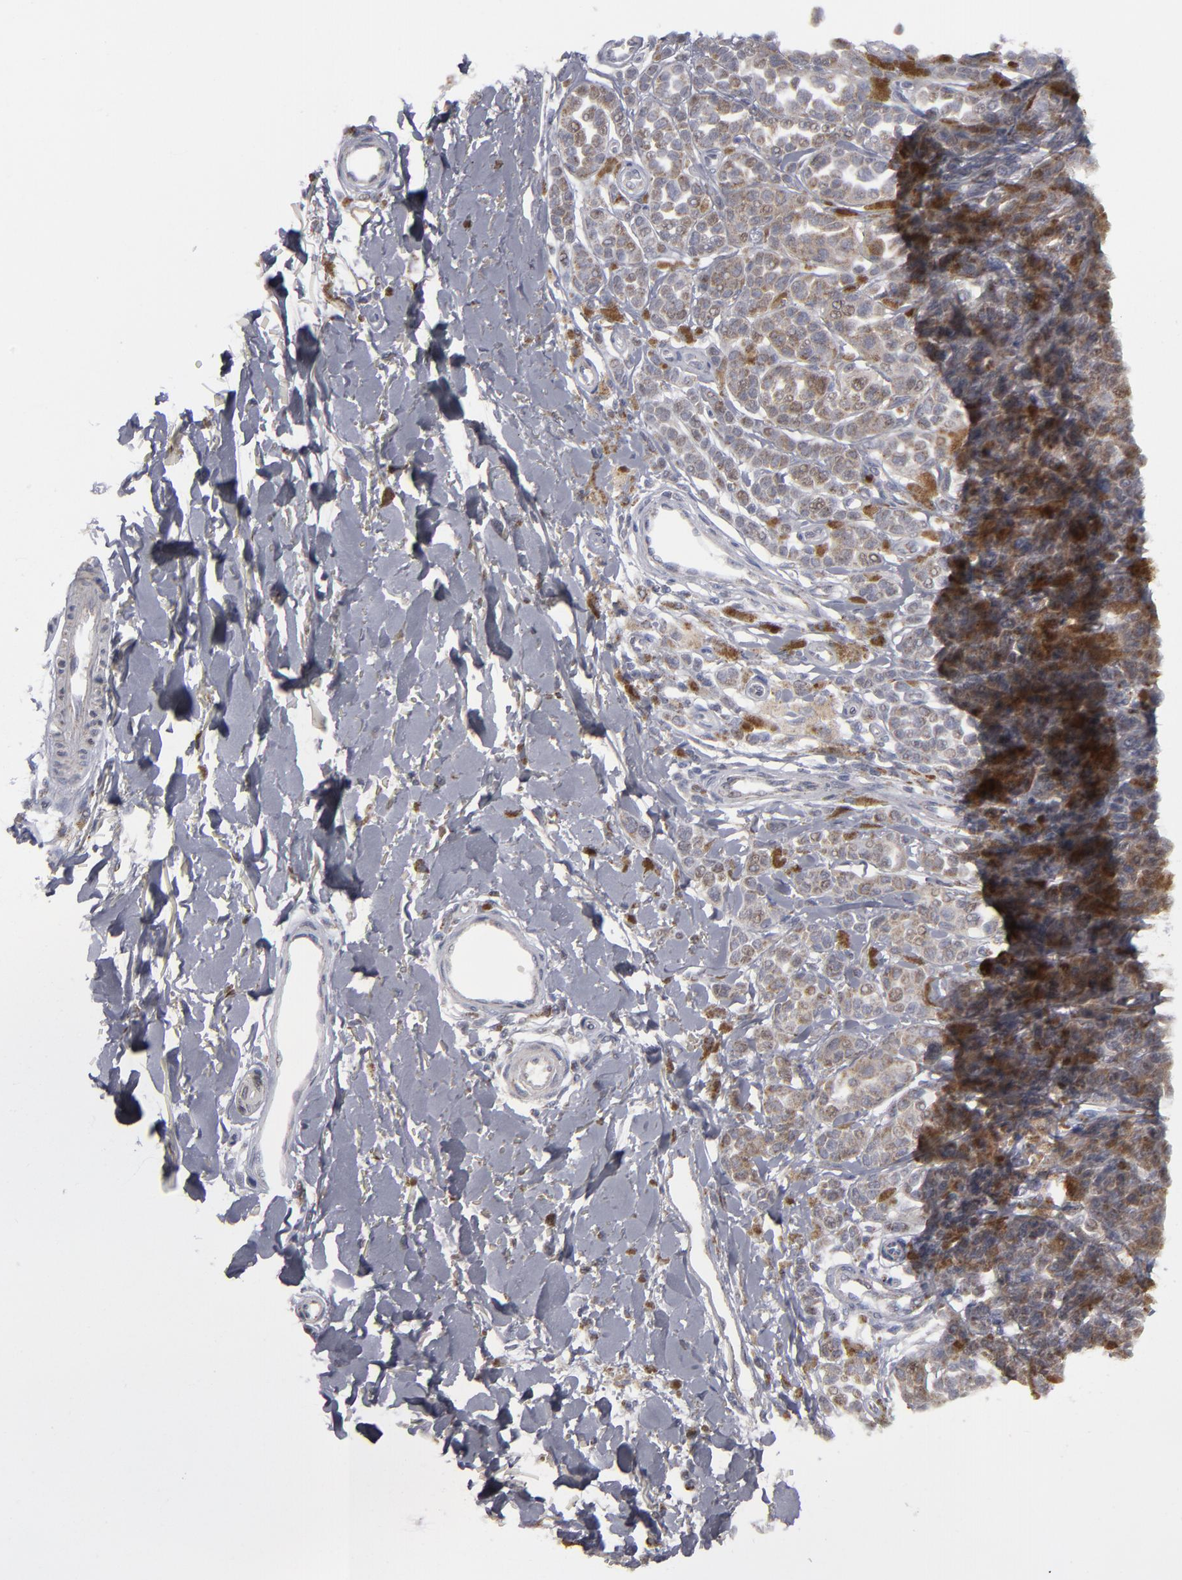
{"staining": {"intensity": "moderate", "quantity": ">75%", "location": "cytoplasmic/membranous"}, "tissue": "melanoma", "cell_type": "Tumor cells", "image_type": "cancer", "snomed": [{"axis": "morphology", "description": "Malignant melanoma, NOS"}, {"axis": "topography", "description": "Skin"}], "caption": "Human malignant melanoma stained for a protein (brown) demonstrates moderate cytoplasmic/membranous positive positivity in about >75% of tumor cells.", "gene": "MYOM2", "patient": {"sex": "female", "age": 38}}